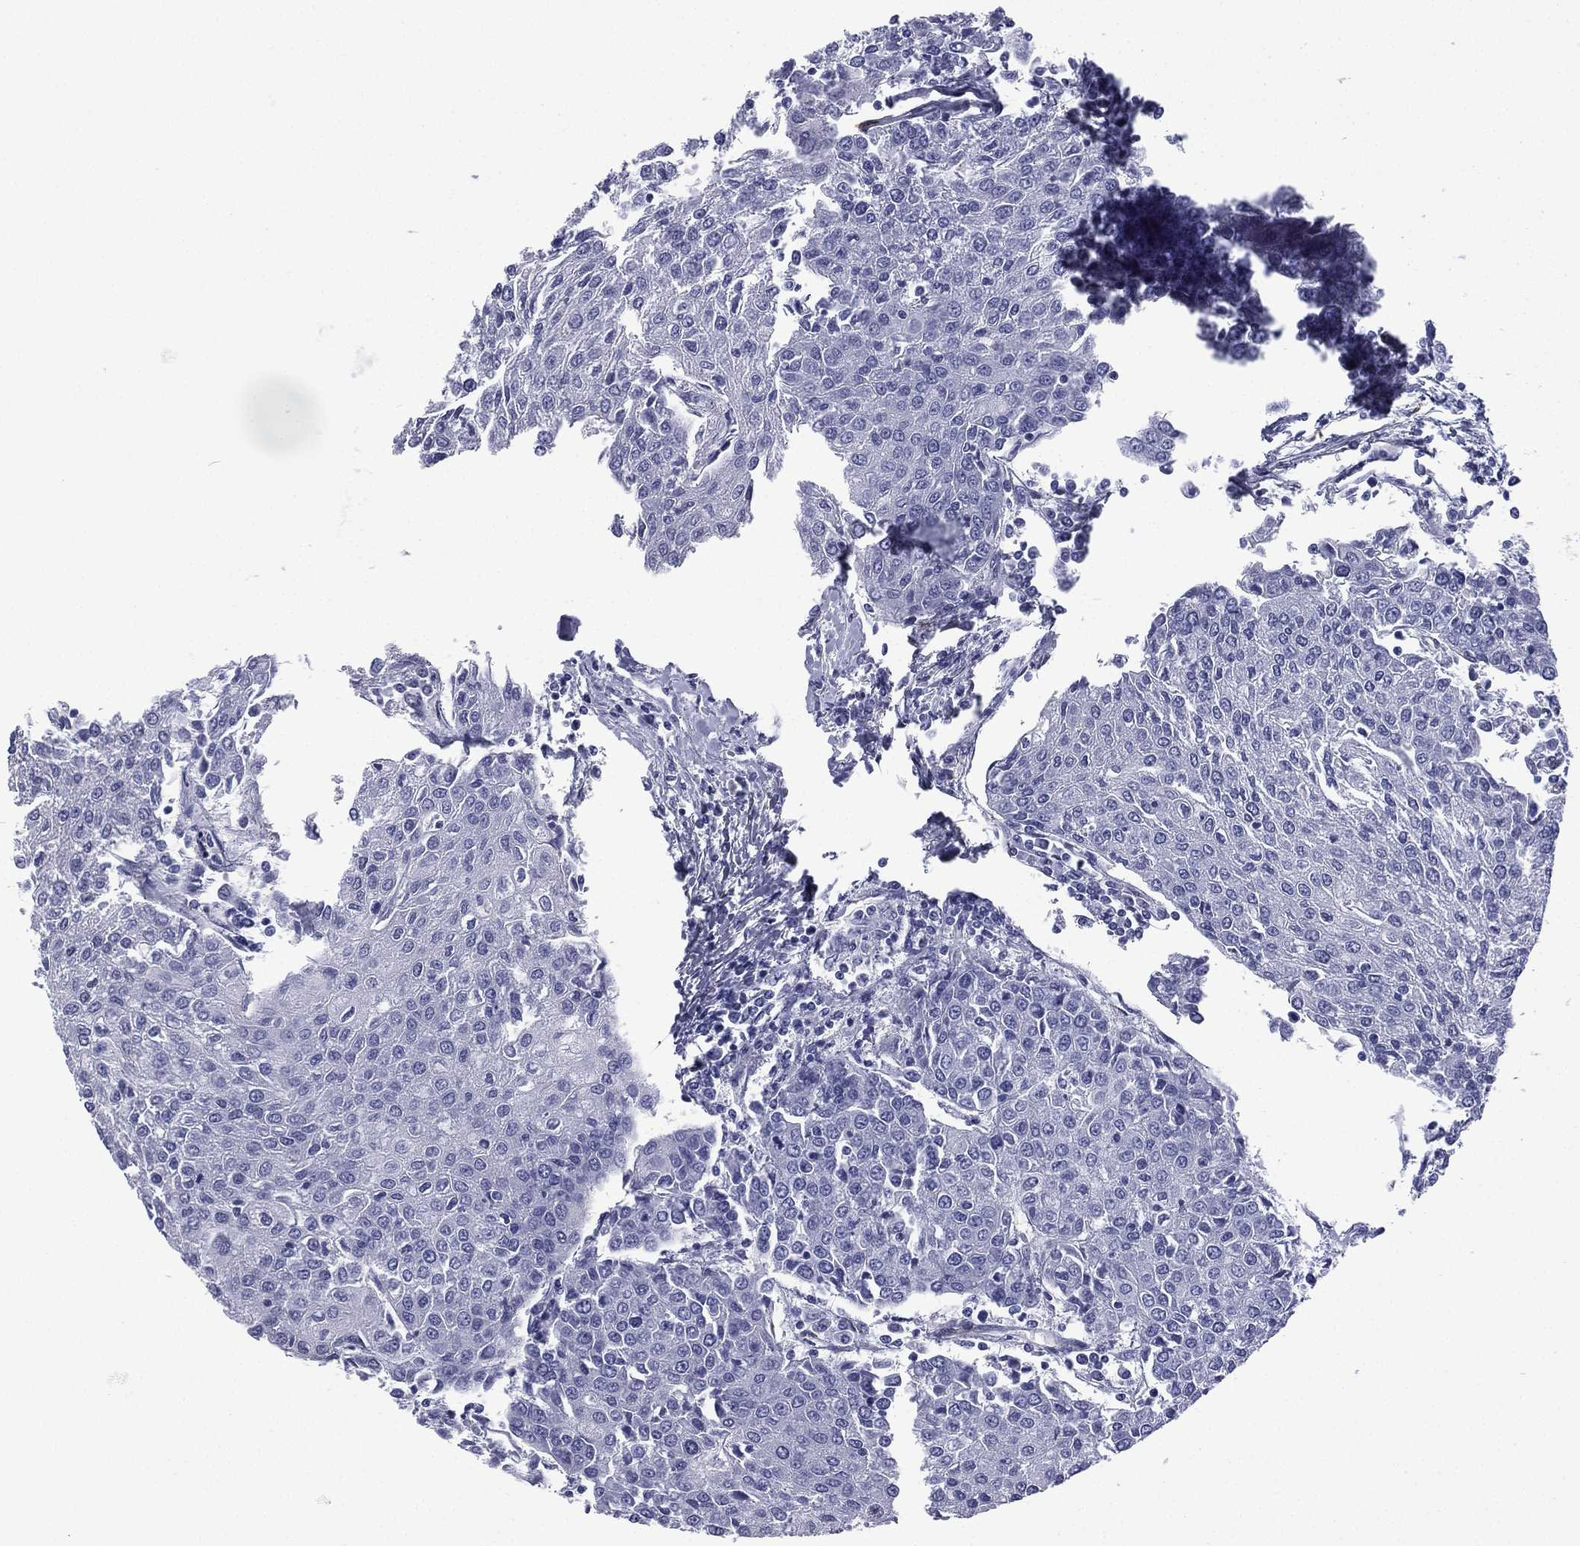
{"staining": {"intensity": "negative", "quantity": "none", "location": "none"}, "tissue": "urothelial cancer", "cell_type": "Tumor cells", "image_type": "cancer", "snomed": [{"axis": "morphology", "description": "Urothelial carcinoma, High grade"}, {"axis": "topography", "description": "Urinary bladder"}], "caption": "There is no significant expression in tumor cells of urothelial carcinoma (high-grade).", "gene": "CAVIN3", "patient": {"sex": "female", "age": 85}}